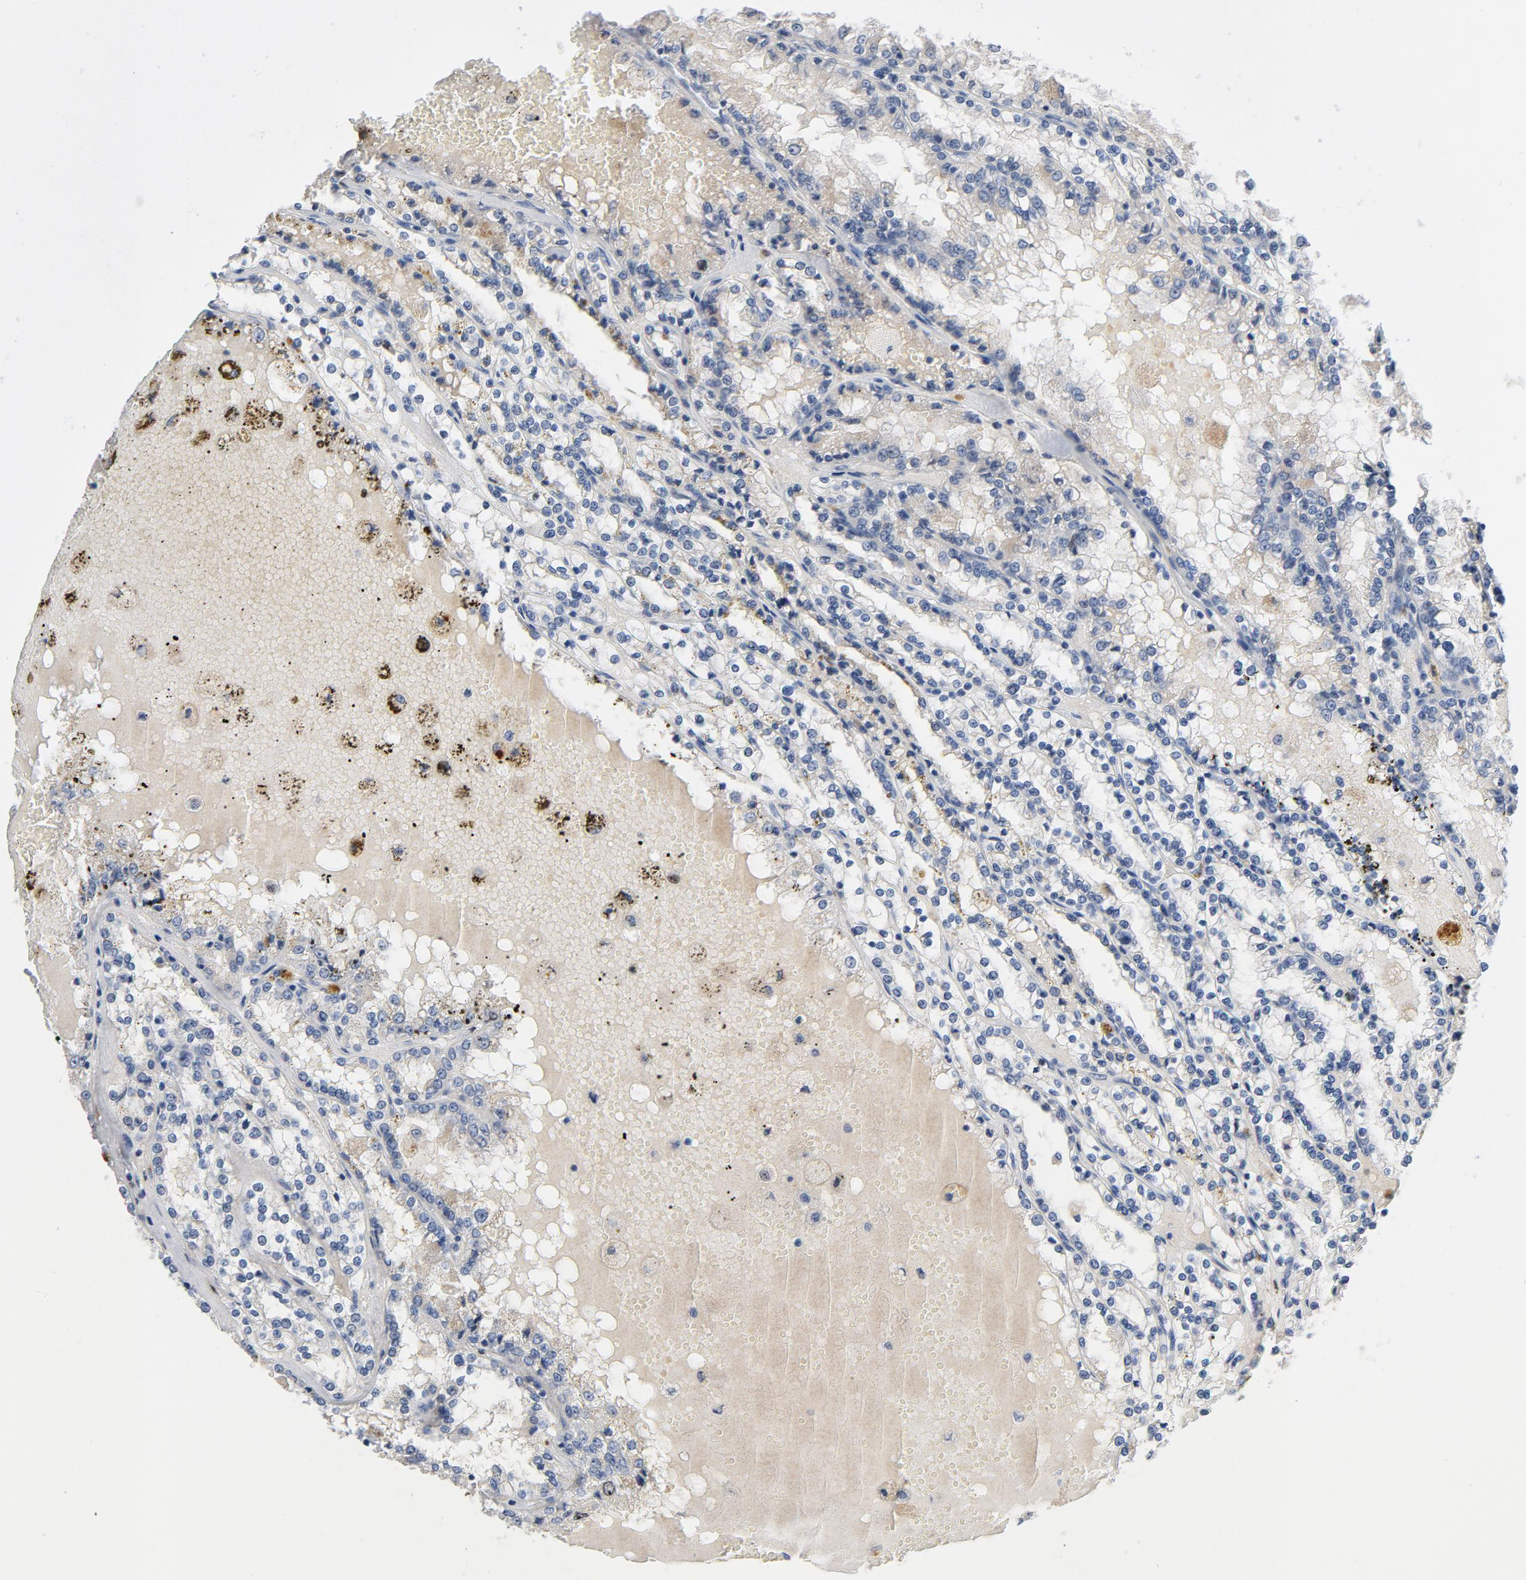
{"staining": {"intensity": "moderate", "quantity": "<25%", "location": "nuclear"}, "tissue": "renal cancer", "cell_type": "Tumor cells", "image_type": "cancer", "snomed": [{"axis": "morphology", "description": "Adenocarcinoma, NOS"}, {"axis": "topography", "description": "Kidney"}], "caption": "Protein expression by IHC exhibits moderate nuclear positivity in about <25% of tumor cells in renal adenocarcinoma.", "gene": "BIRC5", "patient": {"sex": "female", "age": 56}}